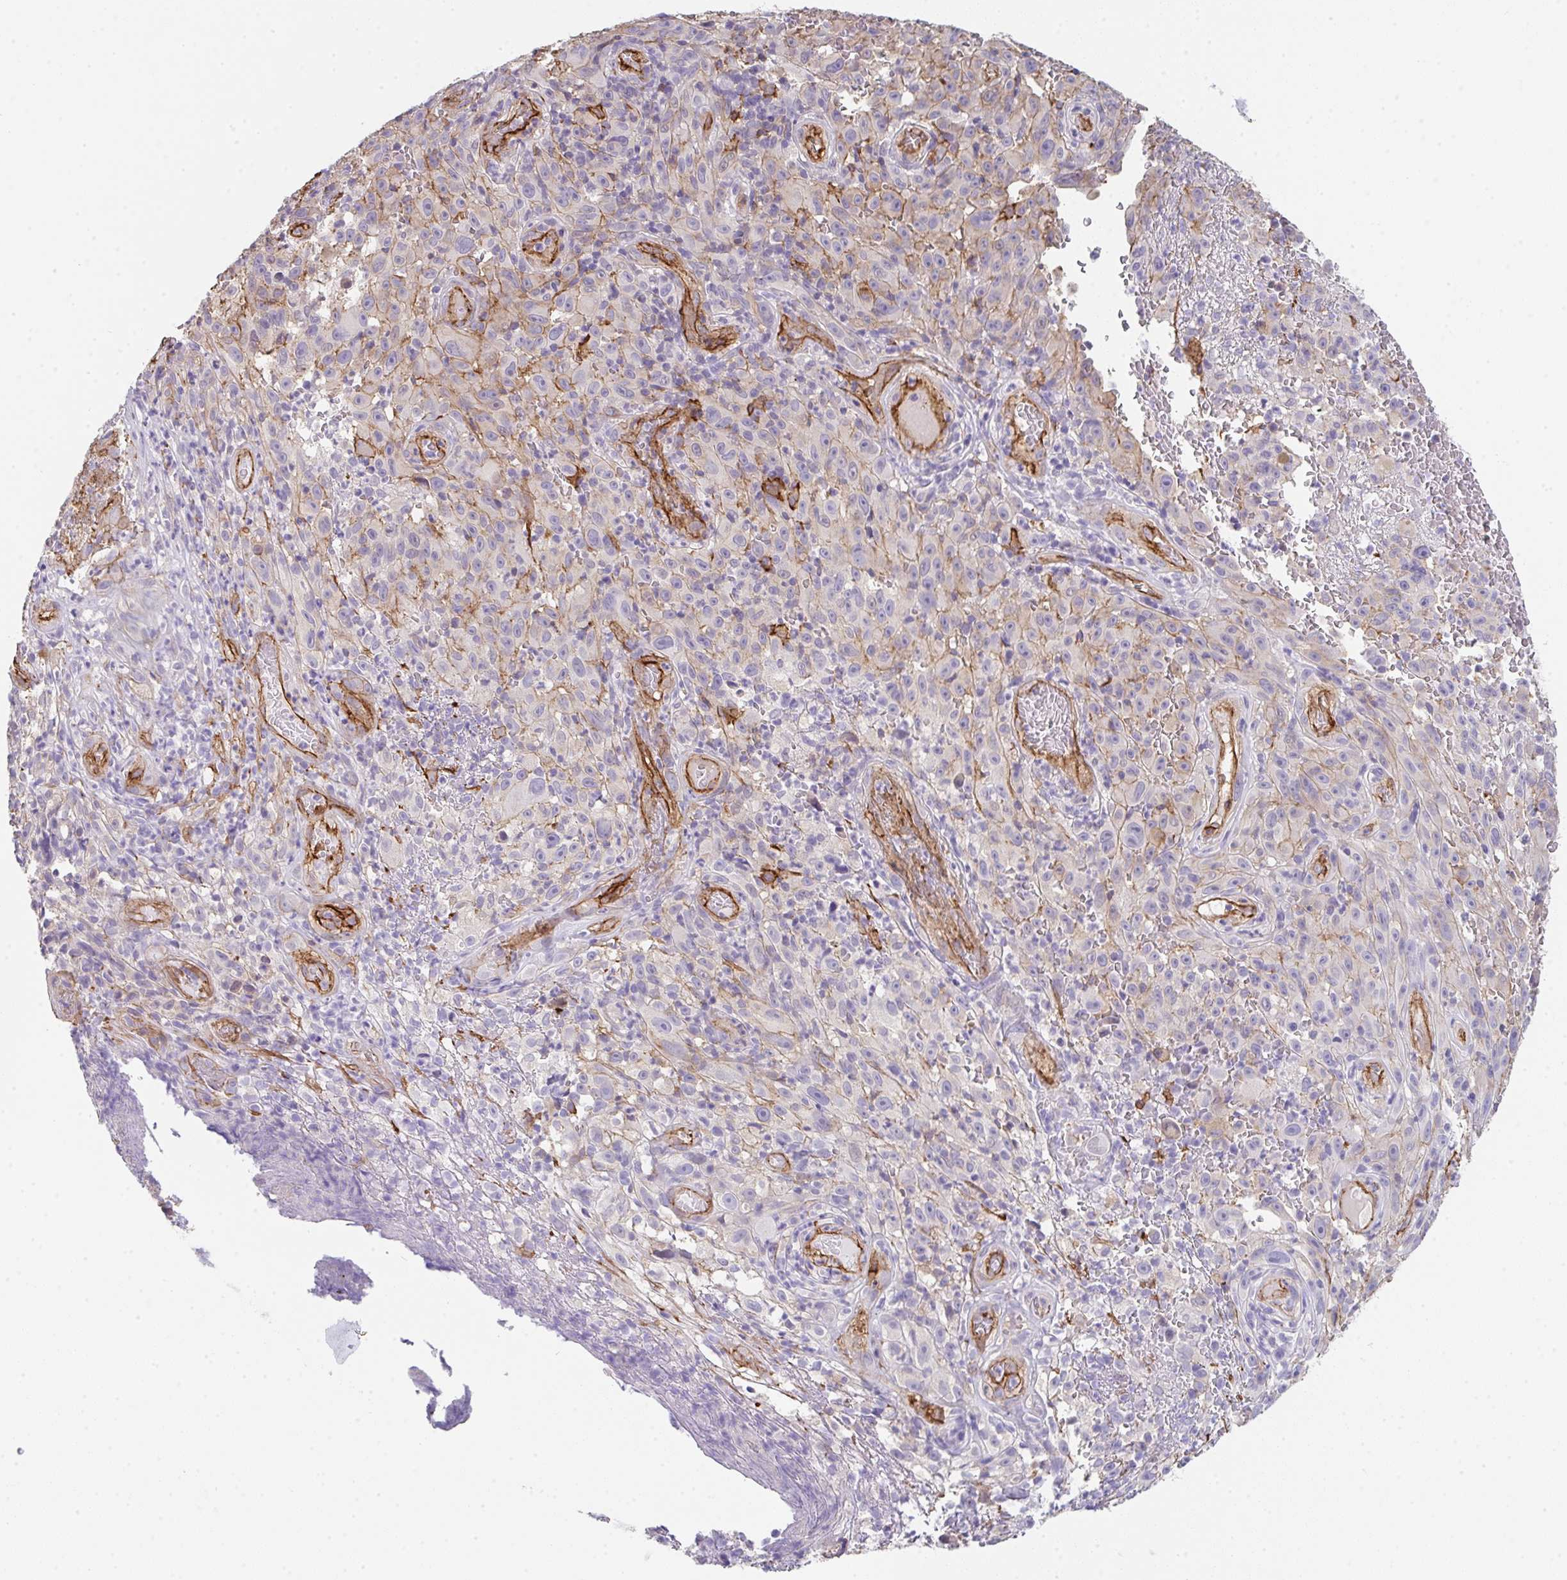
{"staining": {"intensity": "moderate", "quantity": "25%-75%", "location": "cytoplasmic/membranous"}, "tissue": "melanoma", "cell_type": "Tumor cells", "image_type": "cancer", "snomed": [{"axis": "morphology", "description": "Malignant melanoma, NOS"}, {"axis": "topography", "description": "Skin"}], "caption": "IHC micrograph of neoplastic tissue: melanoma stained using immunohistochemistry (IHC) reveals medium levels of moderate protein expression localized specifically in the cytoplasmic/membranous of tumor cells, appearing as a cytoplasmic/membranous brown color.", "gene": "DBN1", "patient": {"sex": "female", "age": 82}}